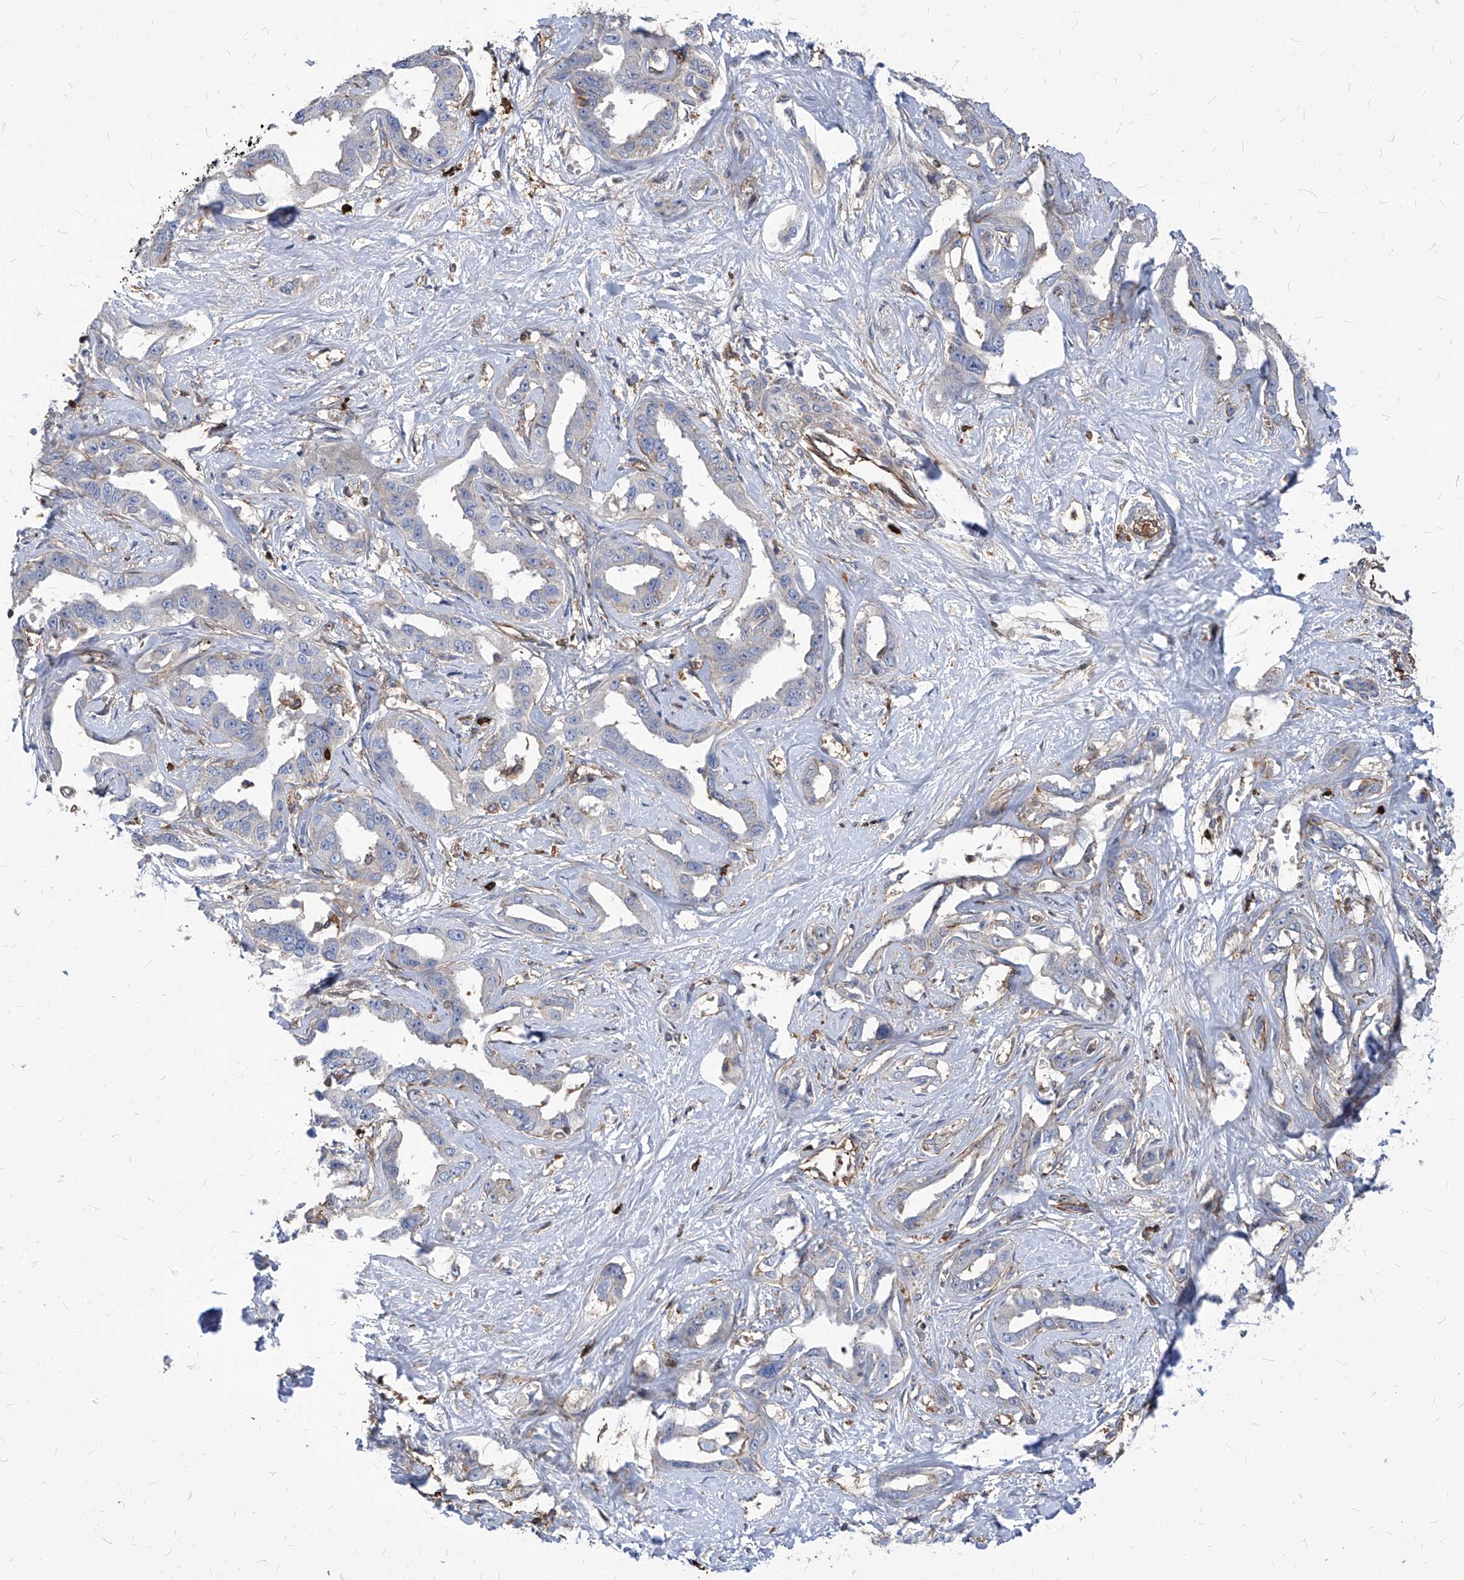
{"staining": {"intensity": "negative", "quantity": "none", "location": "none"}, "tissue": "liver cancer", "cell_type": "Tumor cells", "image_type": "cancer", "snomed": [{"axis": "morphology", "description": "Cholangiocarcinoma"}, {"axis": "topography", "description": "Liver"}], "caption": "A high-resolution image shows IHC staining of liver cancer, which reveals no significant positivity in tumor cells.", "gene": "ABRACL", "patient": {"sex": "male", "age": 59}}